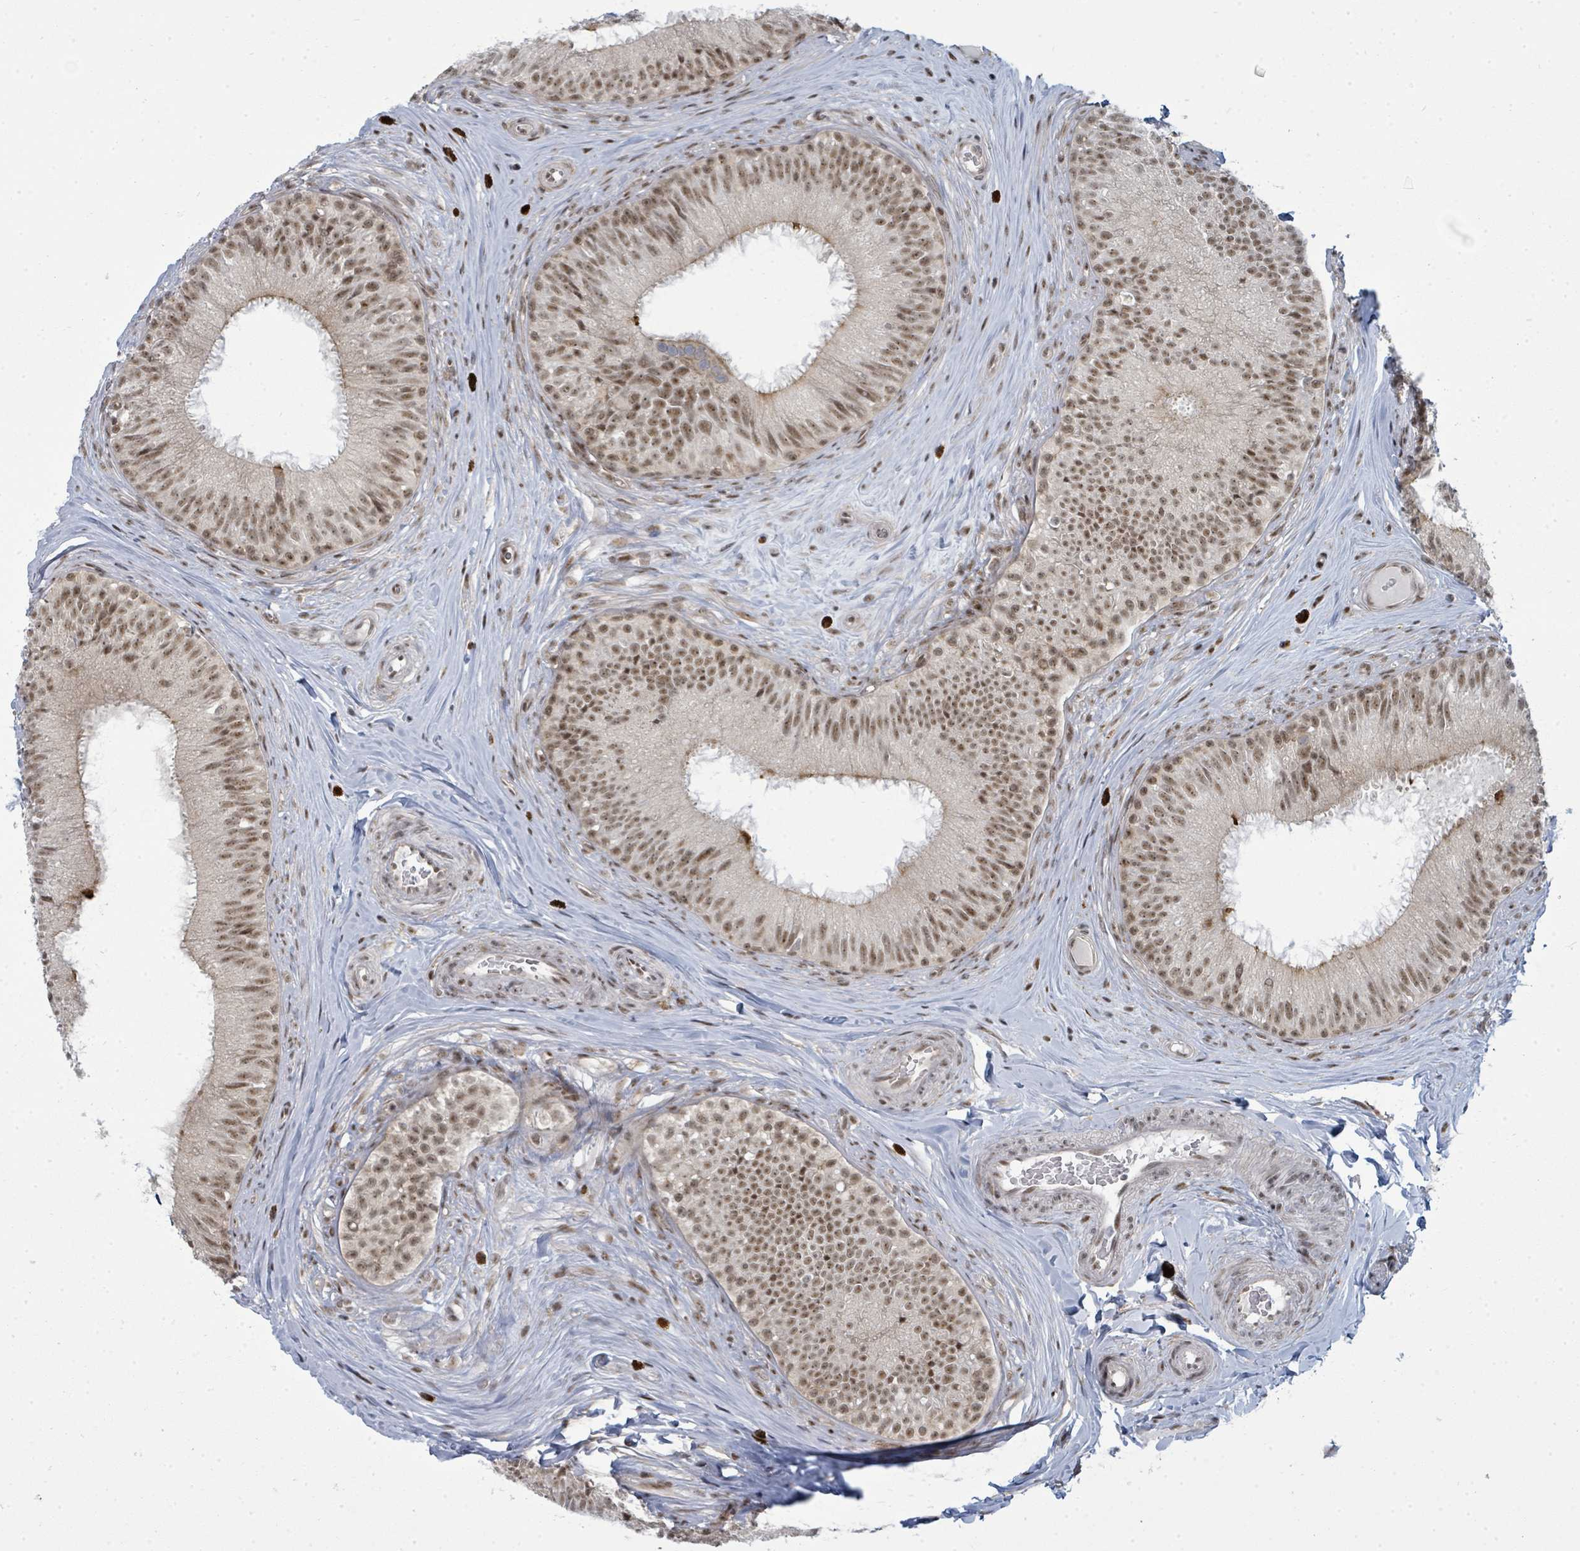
{"staining": {"intensity": "moderate", "quantity": ">75%", "location": "nuclear"}, "tissue": "epididymis", "cell_type": "Glandular cells", "image_type": "normal", "snomed": [{"axis": "morphology", "description": "Normal tissue, NOS"}, {"axis": "topography", "description": "Epididymis"}], "caption": "The image reveals immunohistochemical staining of unremarkable epididymis. There is moderate nuclear staining is identified in about >75% of glandular cells. Immunohistochemistry stains the protein of interest in brown and the nuclei are stained blue.", "gene": "PSMG2", "patient": {"sex": "male", "age": 34}}